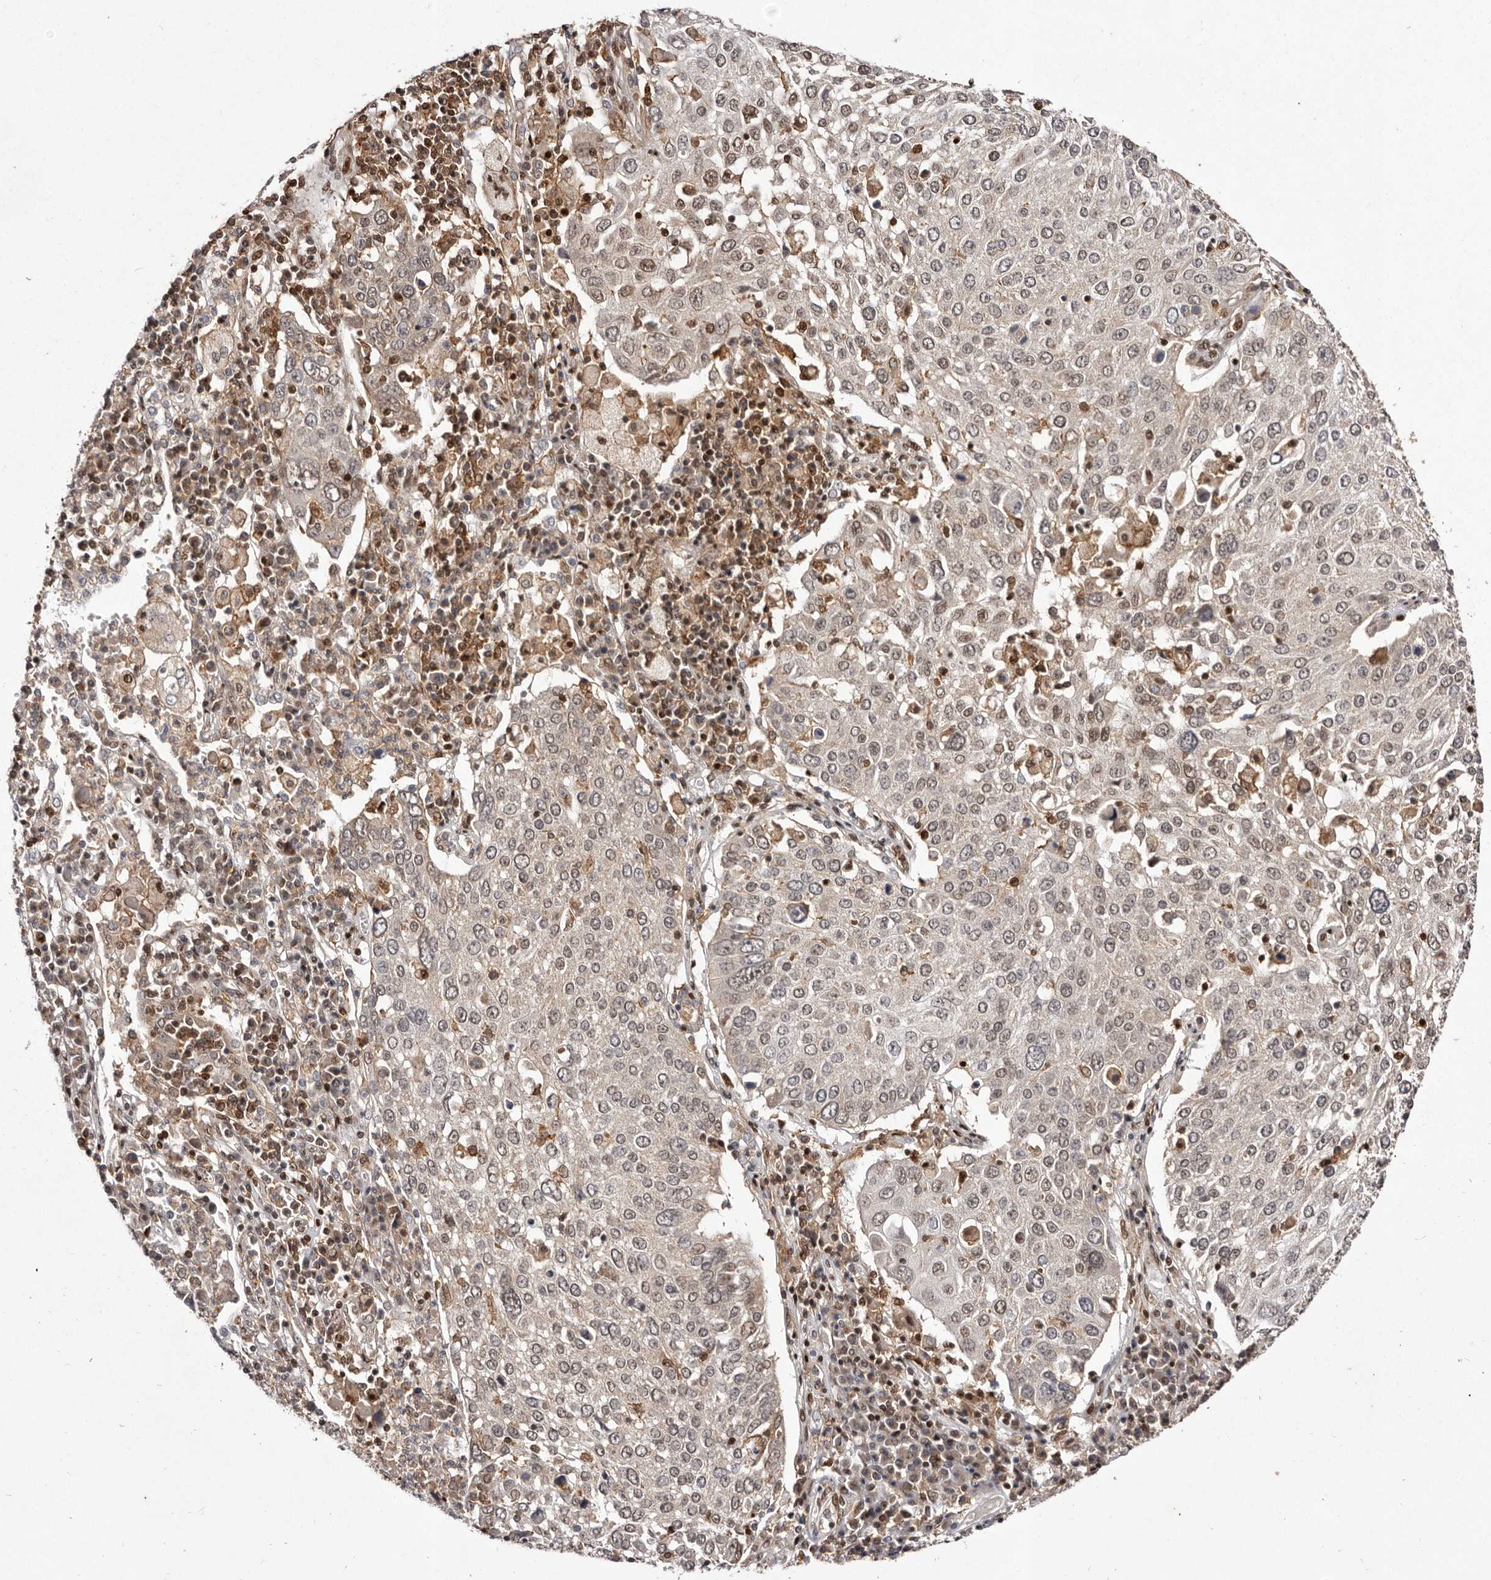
{"staining": {"intensity": "weak", "quantity": "25%-75%", "location": "nuclear"}, "tissue": "lung cancer", "cell_type": "Tumor cells", "image_type": "cancer", "snomed": [{"axis": "morphology", "description": "Squamous cell carcinoma, NOS"}, {"axis": "topography", "description": "Lung"}], "caption": "Lung cancer (squamous cell carcinoma) stained for a protein exhibits weak nuclear positivity in tumor cells.", "gene": "FBXO5", "patient": {"sex": "male", "age": 65}}